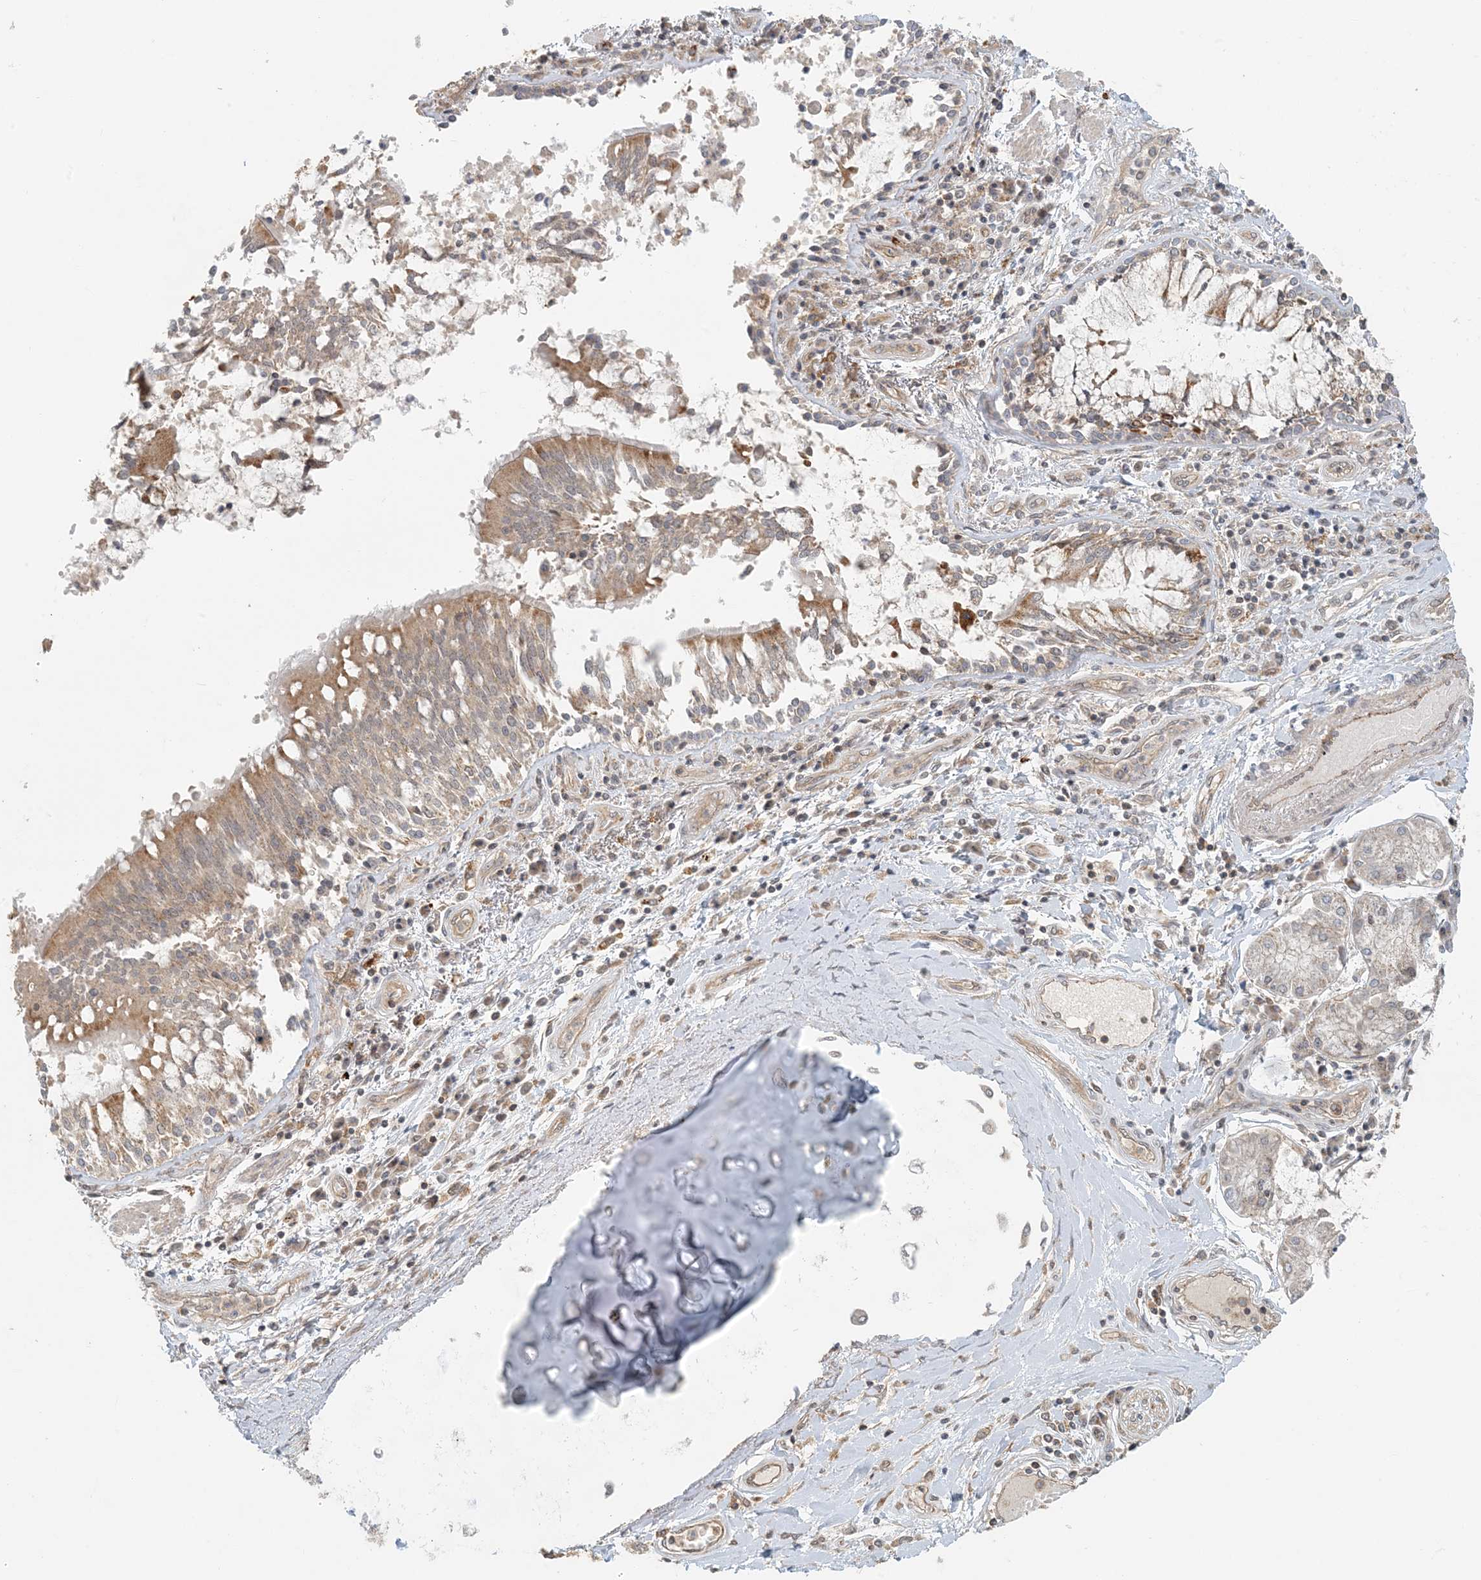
{"staining": {"intensity": "negative", "quantity": "none", "location": "none"}, "tissue": "adipose tissue", "cell_type": "Adipocytes", "image_type": "normal", "snomed": [{"axis": "morphology", "description": "Normal tissue, NOS"}, {"axis": "topography", "description": "Cartilage tissue"}, {"axis": "topography", "description": "Bronchus"}, {"axis": "topography", "description": "Lung"}, {"axis": "topography", "description": "Peripheral nerve tissue"}], "caption": "Immunohistochemistry (IHC) of benign human adipose tissue reveals no expression in adipocytes.", "gene": "OBI1", "patient": {"sex": "female", "age": 49}}